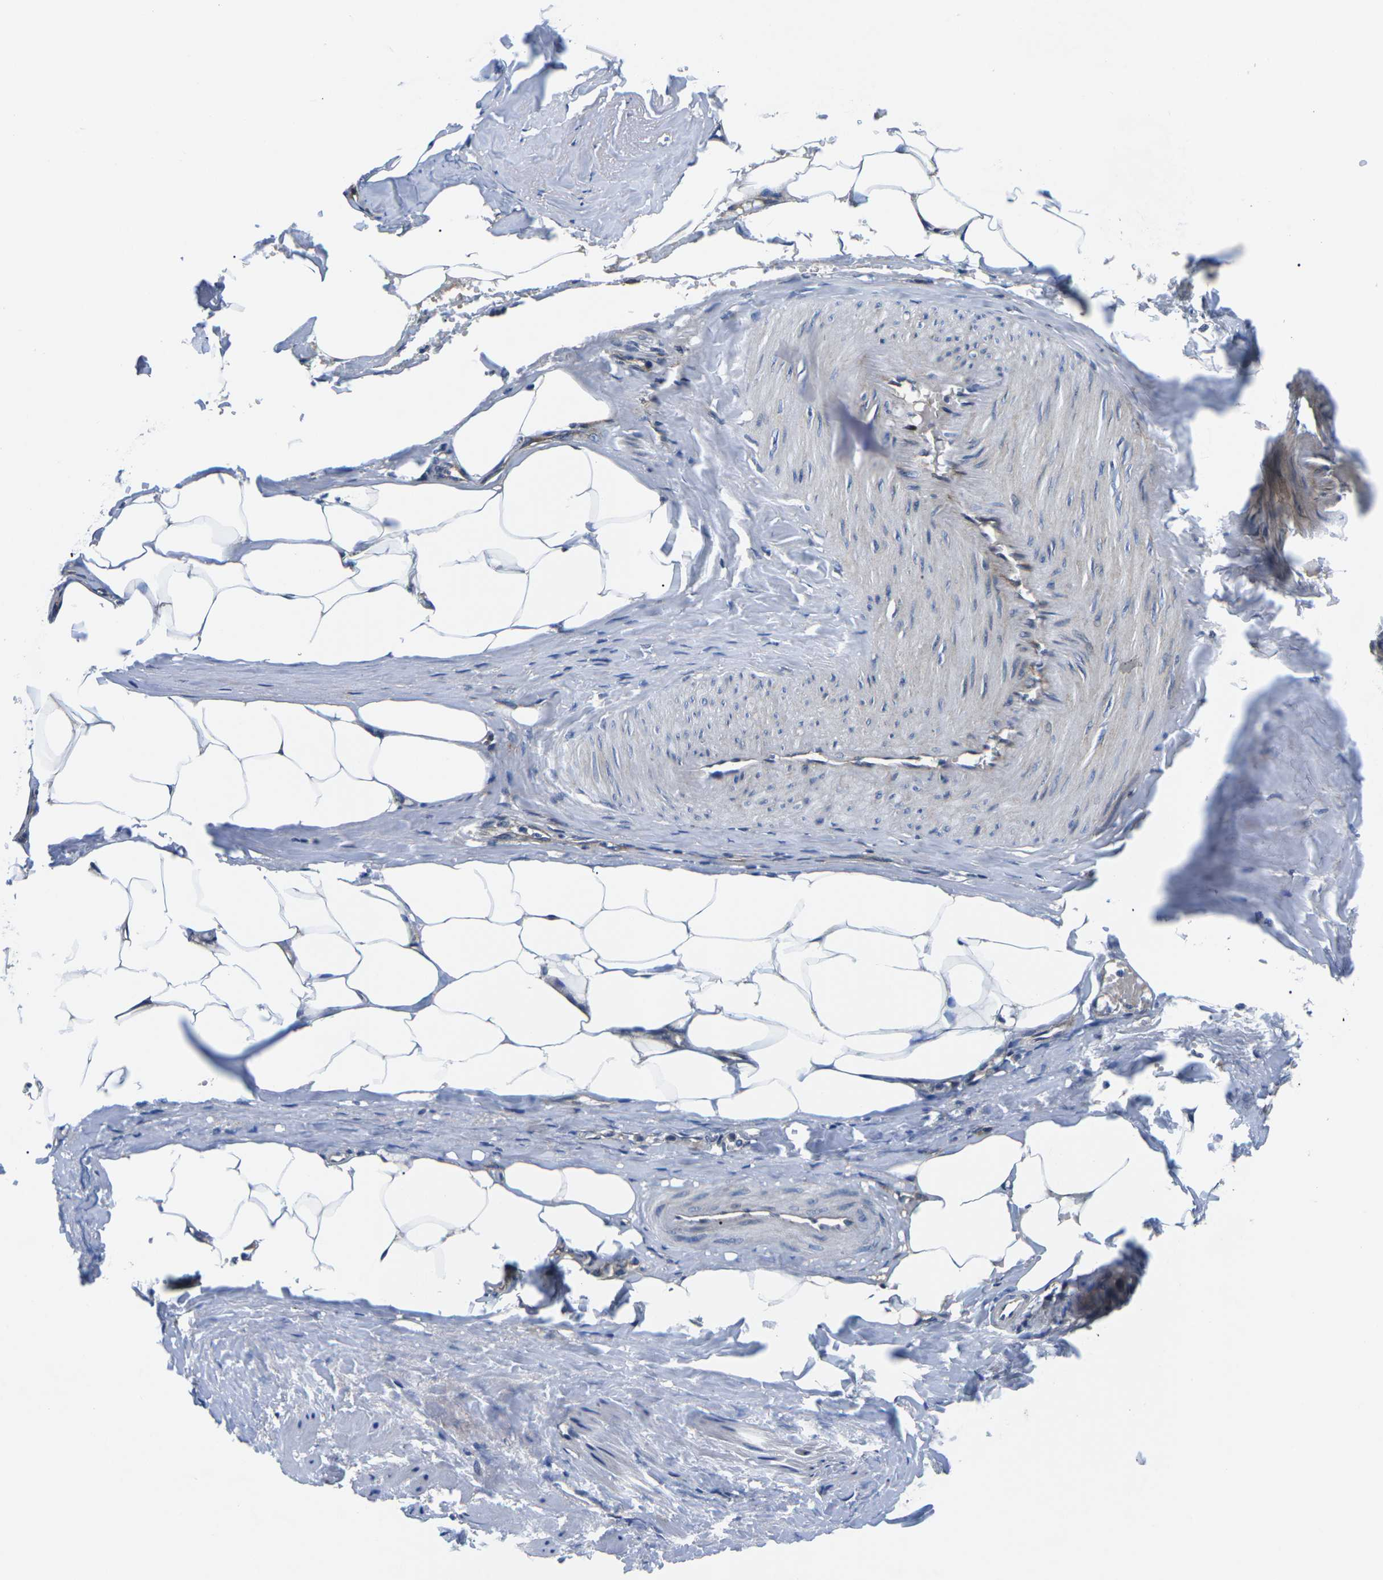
{"staining": {"intensity": "negative", "quantity": "none", "location": "none"}, "tissue": "adipose tissue", "cell_type": "Adipocytes", "image_type": "normal", "snomed": [{"axis": "morphology", "description": "Normal tissue, NOS"}, {"axis": "topography", "description": "Soft tissue"}, {"axis": "topography", "description": "Vascular tissue"}], "caption": "A high-resolution photomicrograph shows IHC staining of unremarkable adipose tissue, which exhibits no significant positivity in adipocytes.", "gene": "EIF4E", "patient": {"sex": "female", "age": 35}}